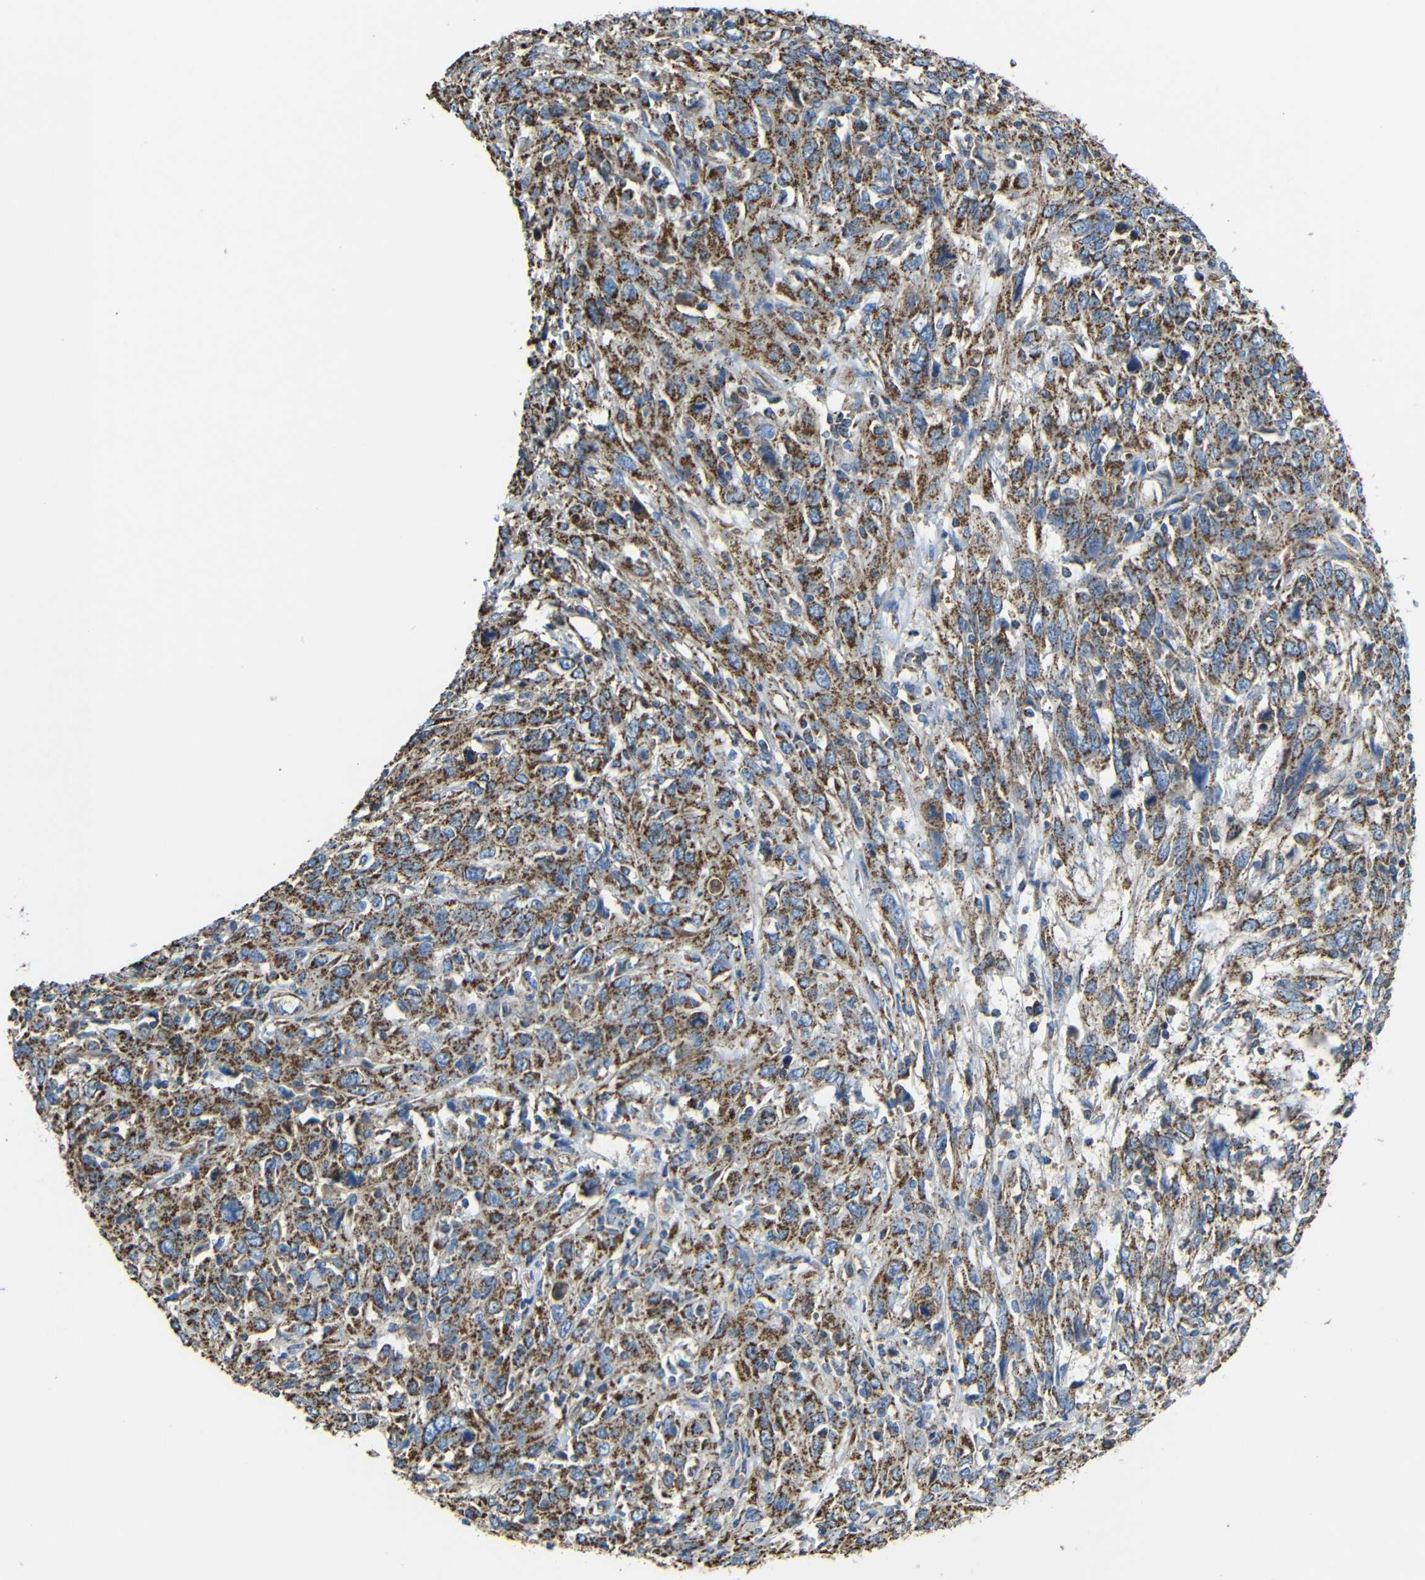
{"staining": {"intensity": "strong", "quantity": ">75%", "location": "cytoplasmic/membranous"}, "tissue": "cervical cancer", "cell_type": "Tumor cells", "image_type": "cancer", "snomed": [{"axis": "morphology", "description": "Squamous cell carcinoma, NOS"}, {"axis": "topography", "description": "Cervix"}], "caption": "Immunohistochemical staining of human cervical cancer shows high levels of strong cytoplasmic/membranous protein positivity in approximately >75% of tumor cells.", "gene": "INTS6L", "patient": {"sex": "female", "age": 46}}